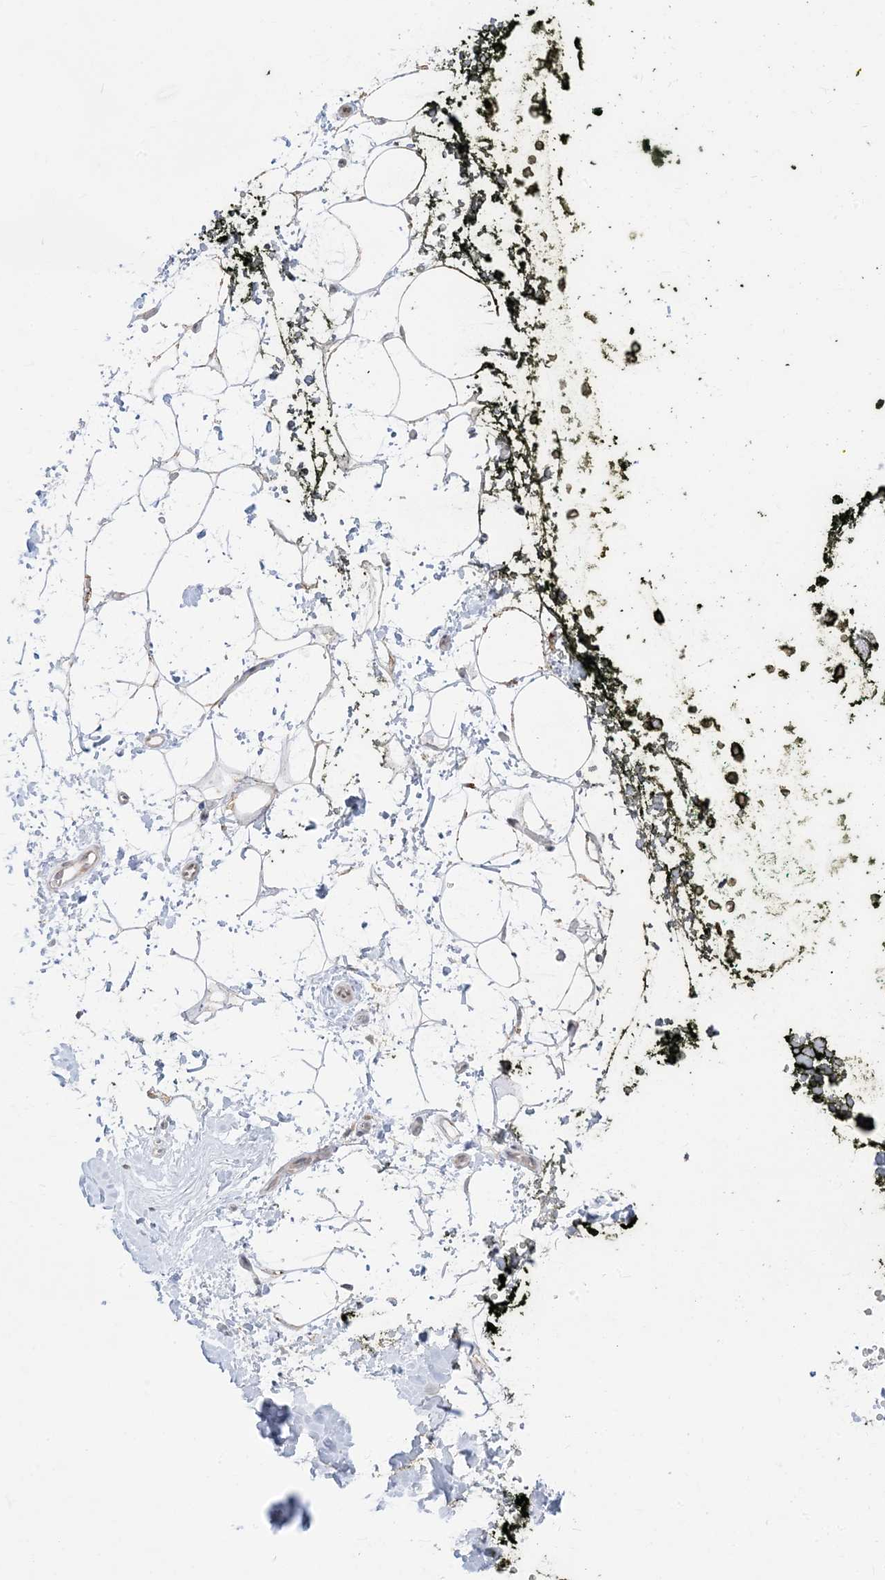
{"staining": {"intensity": "negative", "quantity": "none", "location": "none"}, "tissue": "adipose tissue", "cell_type": "Adipocytes", "image_type": "normal", "snomed": [{"axis": "morphology", "description": "Normal tissue, NOS"}, {"axis": "morphology", "description": "Adenocarcinoma, NOS"}, {"axis": "topography", "description": "Pancreas"}, {"axis": "topography", "description": "Peripheral nerve tissue"}], "caption": "Human adipose tissue stained for a protein using IHC shows no expression in adipocytes.", "gene": "KANSL3", "patient": {"sex": "male", "age": 59}}